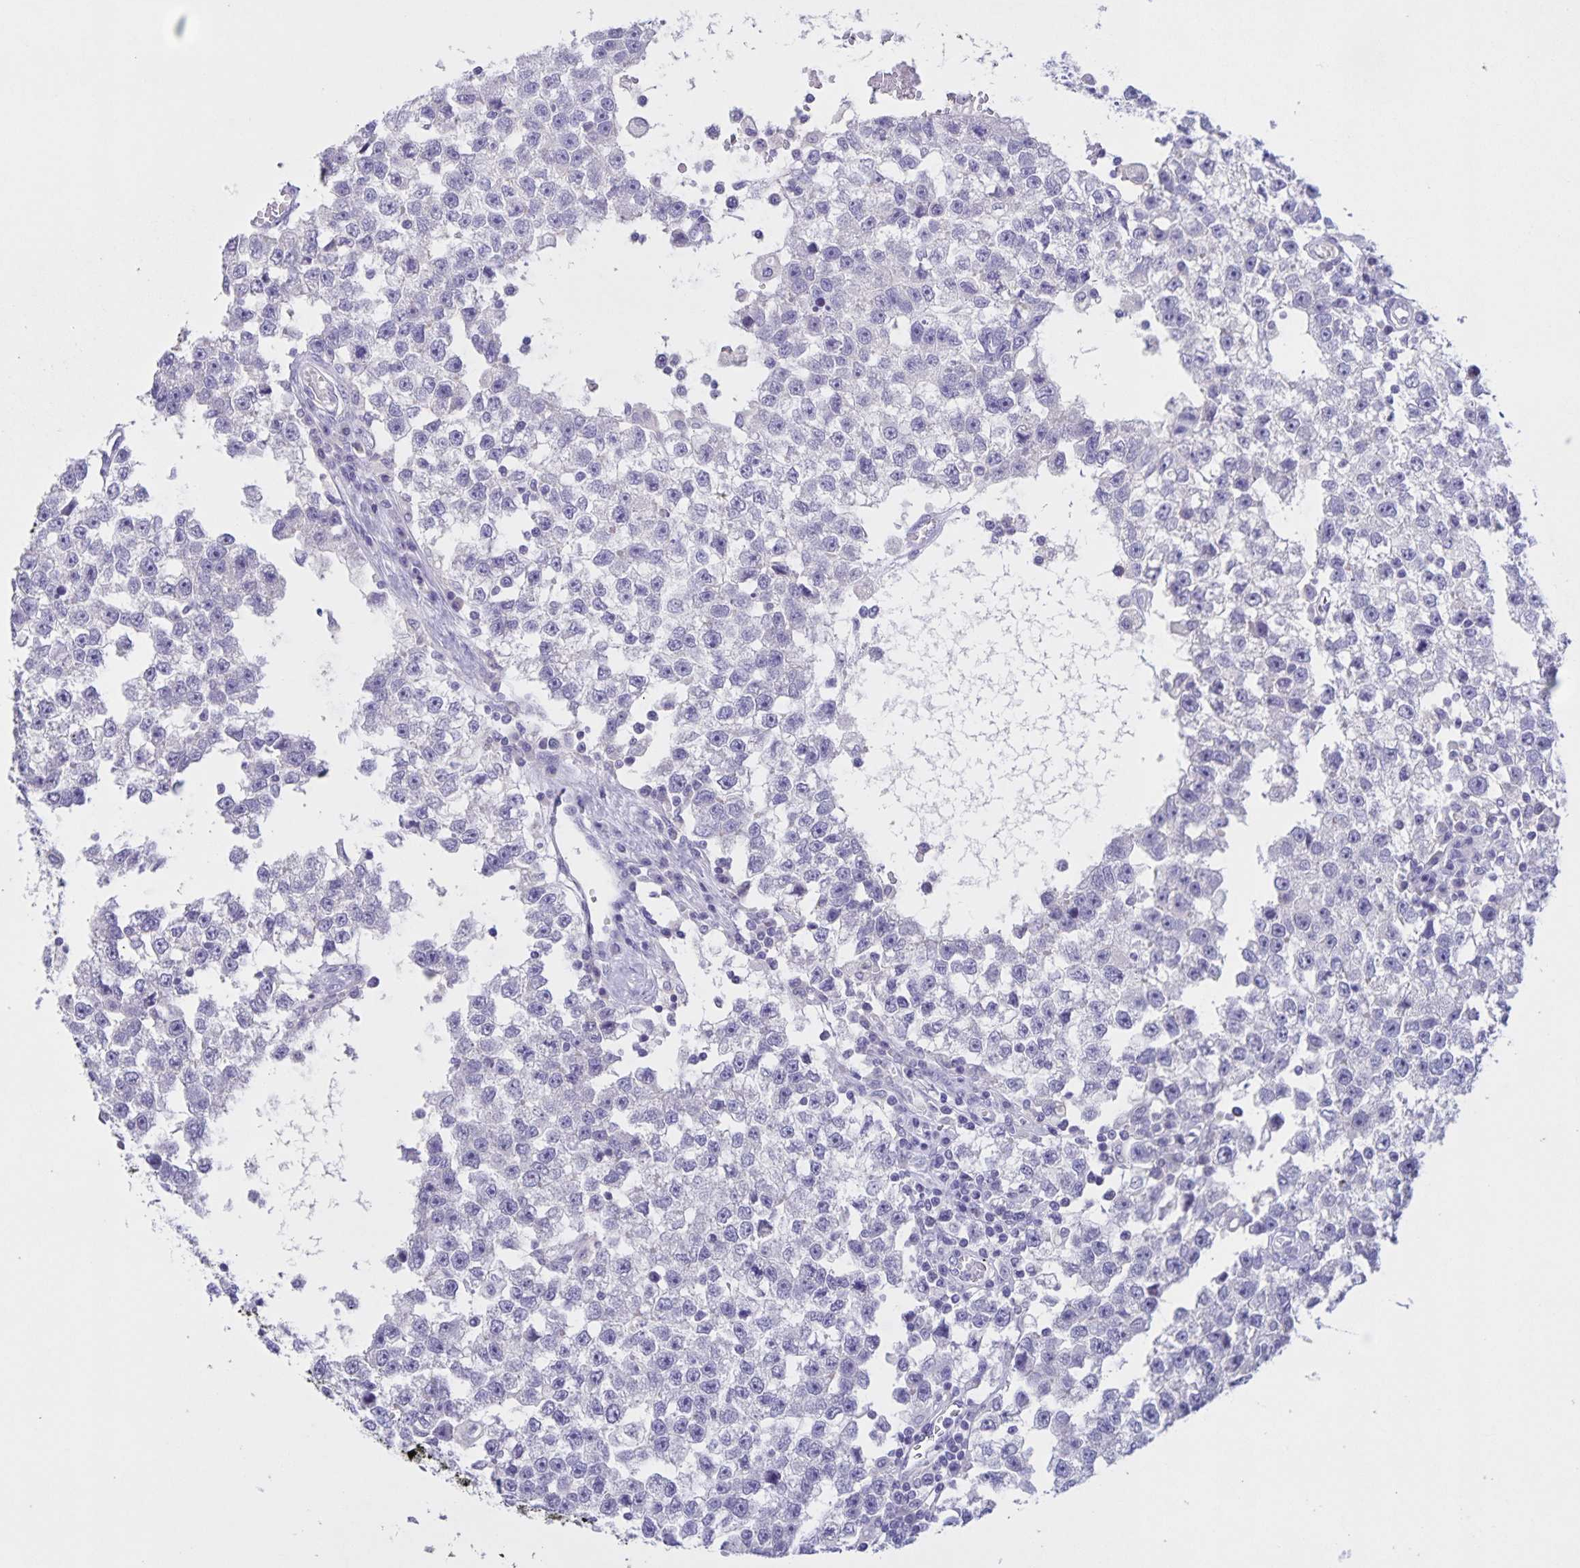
{"staining": {"intensity": "negative", "quantity": "none", "location": "none"}, "tissue": "testis cancer", "cell_type": "Tumor cells", "image_type": "cancer", "snomed": [{"axis": "morphology", "description": "Seminoma, NOS"}, {"axis": "topography", "description": "Testis"}], "caption": "There is no significant expression in tumor cells of seminoma (testis).", "gene": "DMGDH", "patient": {"sex": "male", "age": 34}}